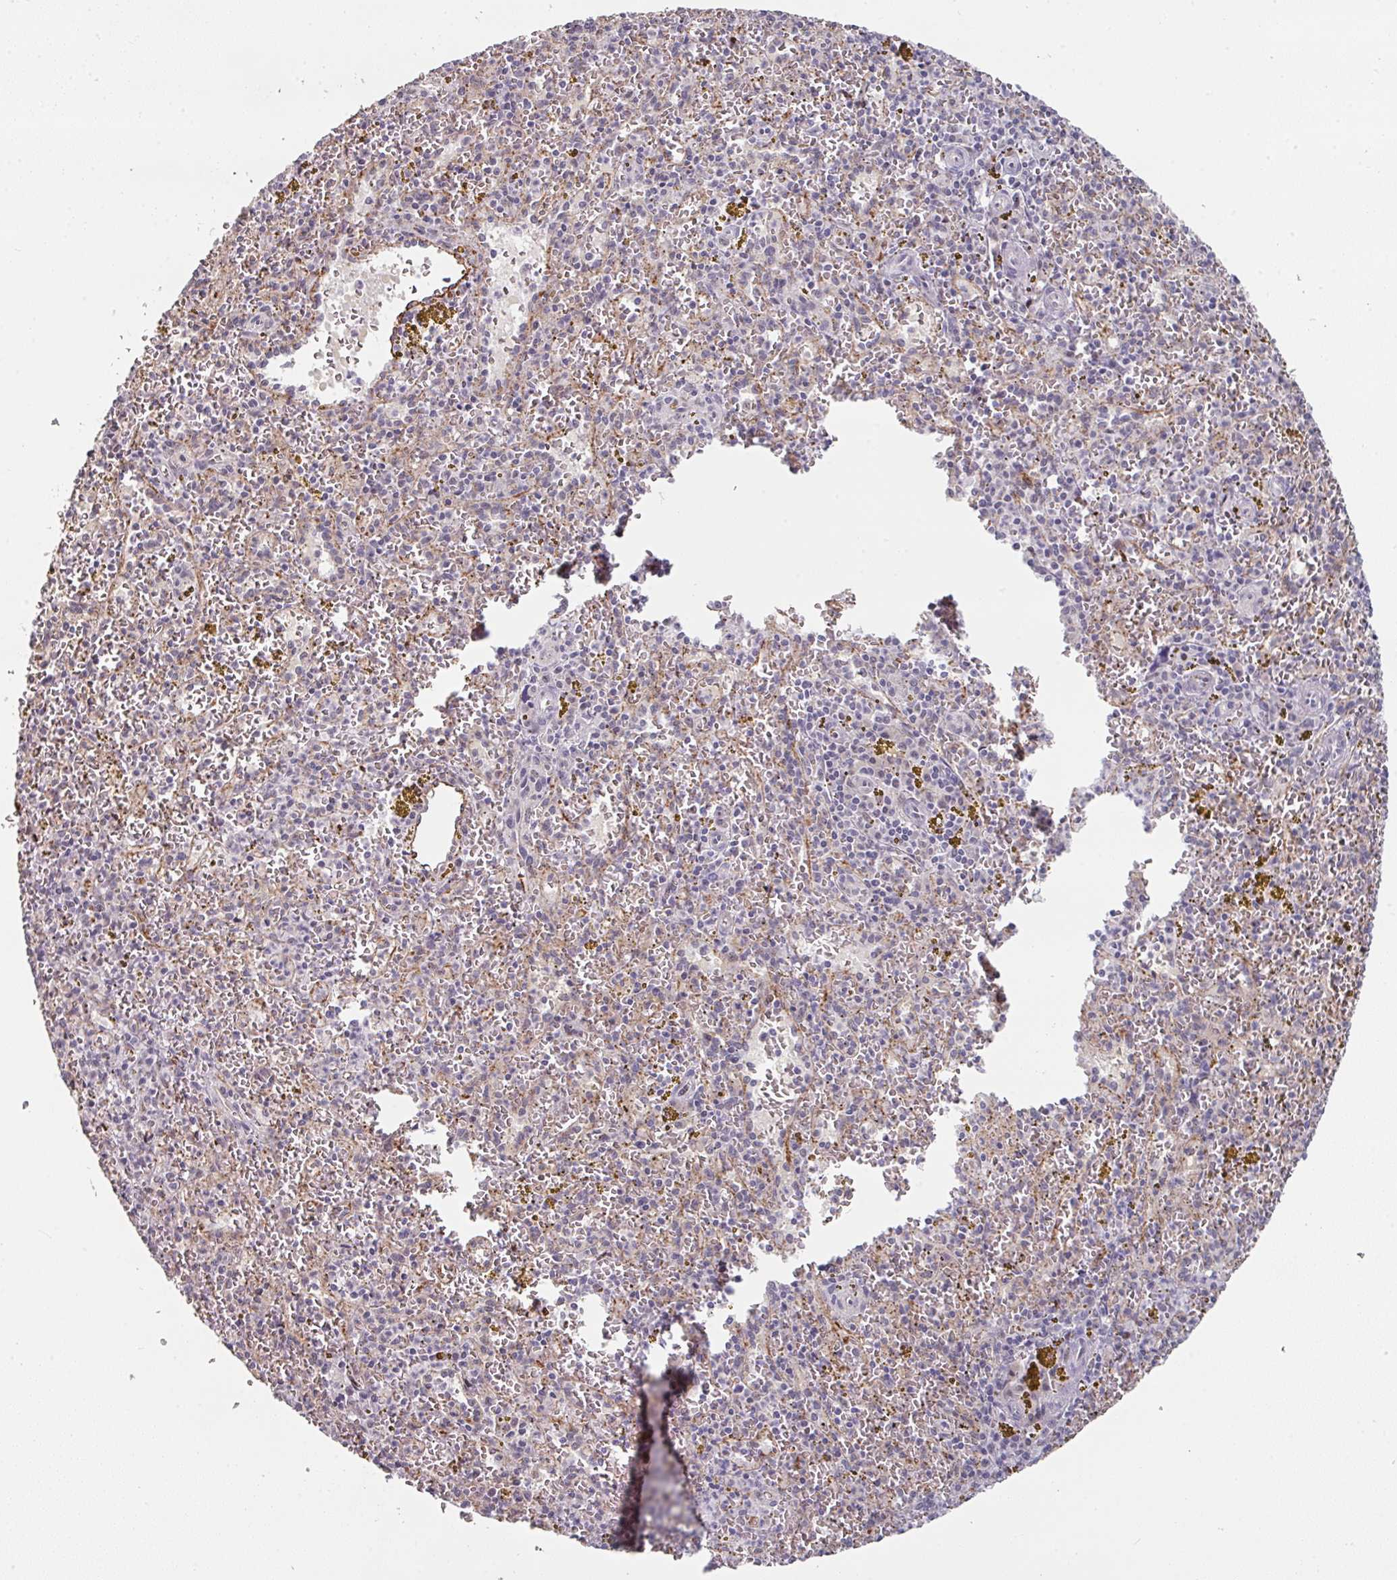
{"staining": {"intensity": "negative", "quantity": "none", "location": "none"}, "tissue": "spleen", "cell_type": "Cells in red pulp", "image_type": "normal", "snomed": [{"axis": "morphology", "description": "Normal tissue, NOS"}, {"axis": "topography", "description": "Spleen"}], "caption": "This photomicrograph is of unremarkable spleen stained with immunohistochemistry to label a protein in brown with the nuclei are counter-stained blue. There is no expression in cells in red pulp.", "gene": "SIDT2", "patient": {"sex": "male", "age": 57}}